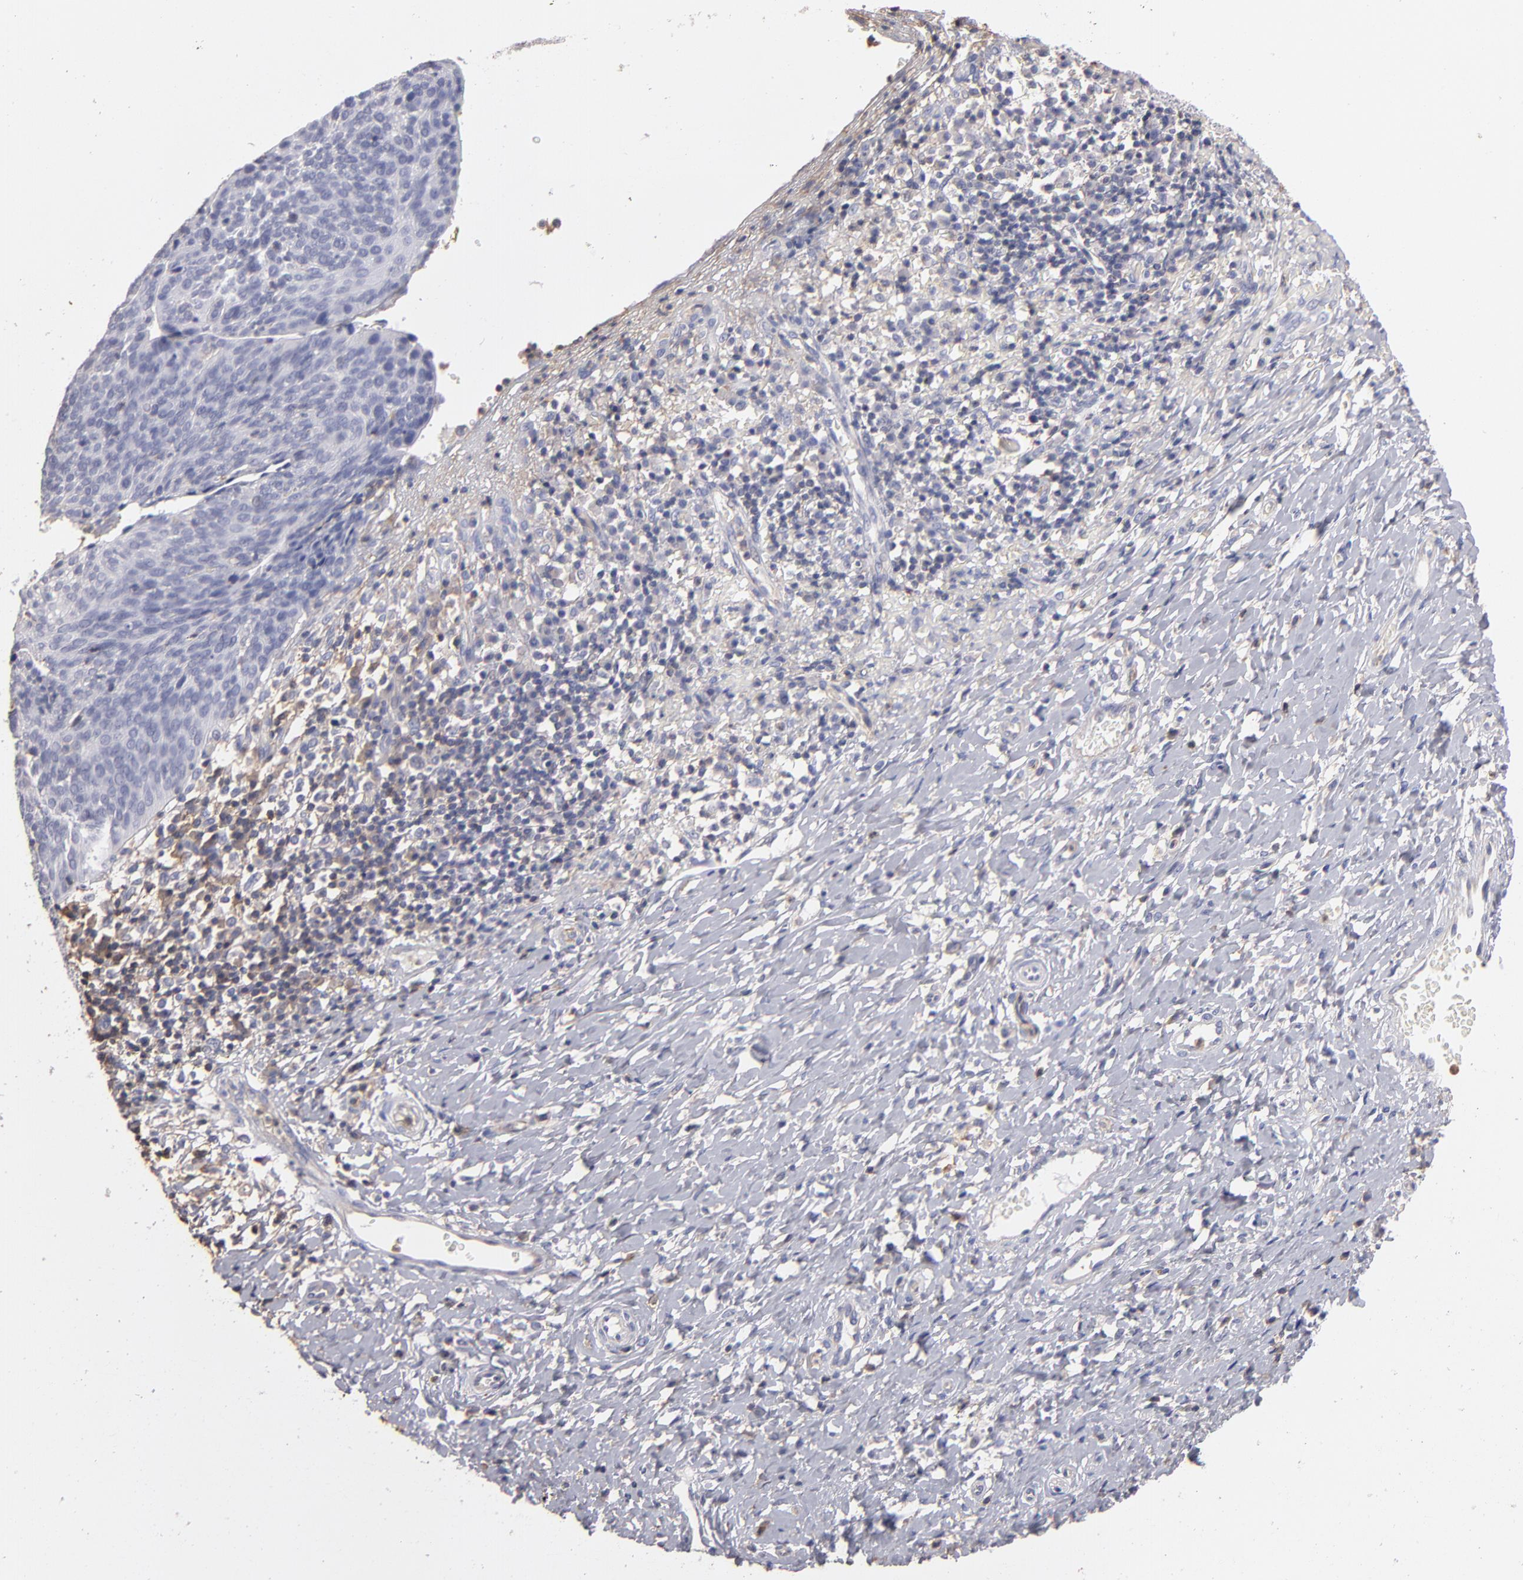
{"staining": {"intensity": "negative", "quantity": "none", "location": "none"}, "tissue": "cervical cancer", "cell_type": "Tumor cells", "image_type": "cancer", "snomed": [{"axis": "morphology", "description": "Normal tissue, NOS"}, {"axis": "morphology", "description": "Squamous cell carcinoma, NOS"}, {"axis": "topography", "description": "Cervix"}], "caption": "Tumor cells are negative for protein expression in human cervical cancer.", "gene": "ABCB1", "patient": {"sex": "female", "age": 39}}